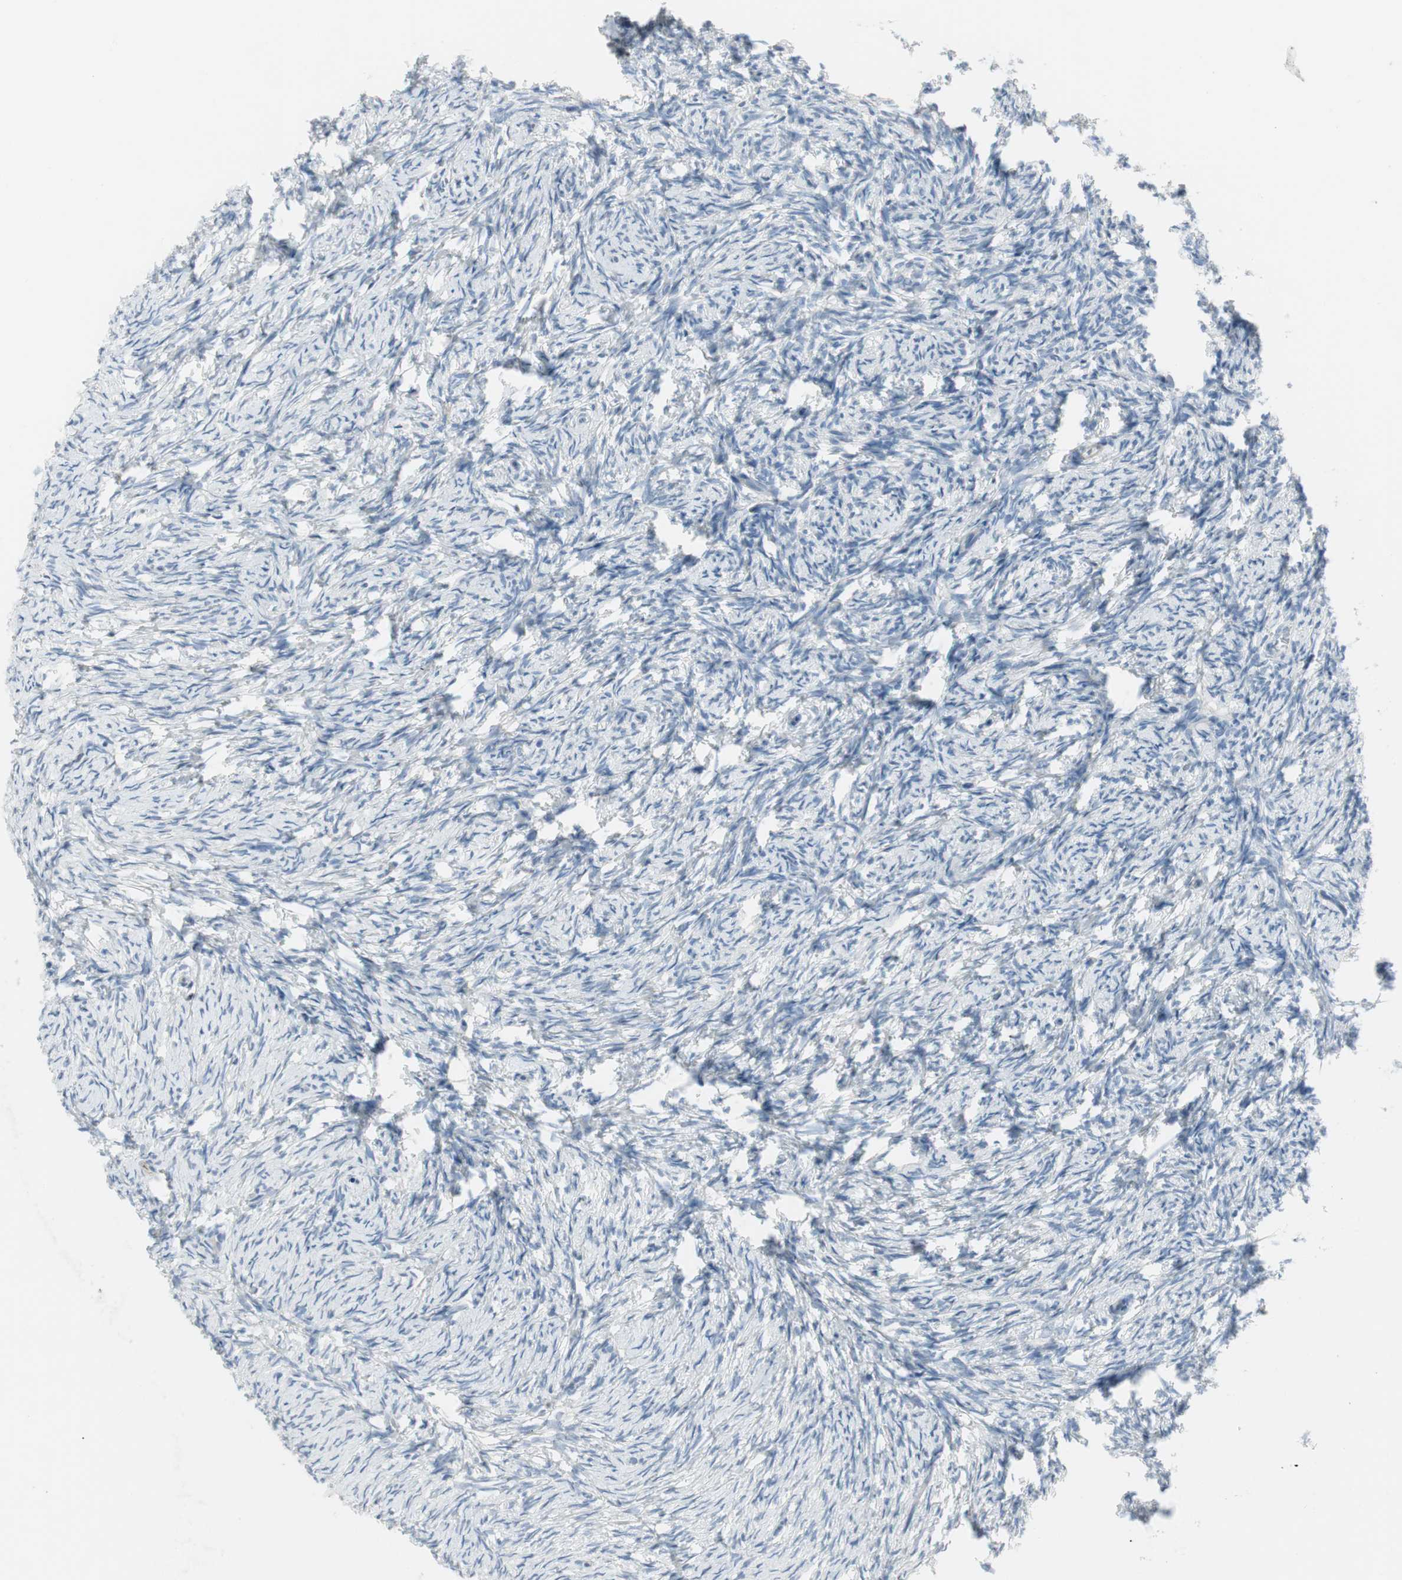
{"staining": {"intensity": "negative", "quantity": "none", "location": "none"}, "tissue": "ovary", "cell_type": "Ovarian stroma cells", "image_type": "normal", "snomed": [{"axis": "morphology", "description": "Normal tissue, NOS"}, {"axis": "topography", "description": "Ovary"}], "caption": "Immunohistochemistry image of normal ovary stained for a protein (brown), which reveals no staining in ovarian stroma cells.", "gene": "PIGR", "patient": {"sex": "female", "age": 60}}